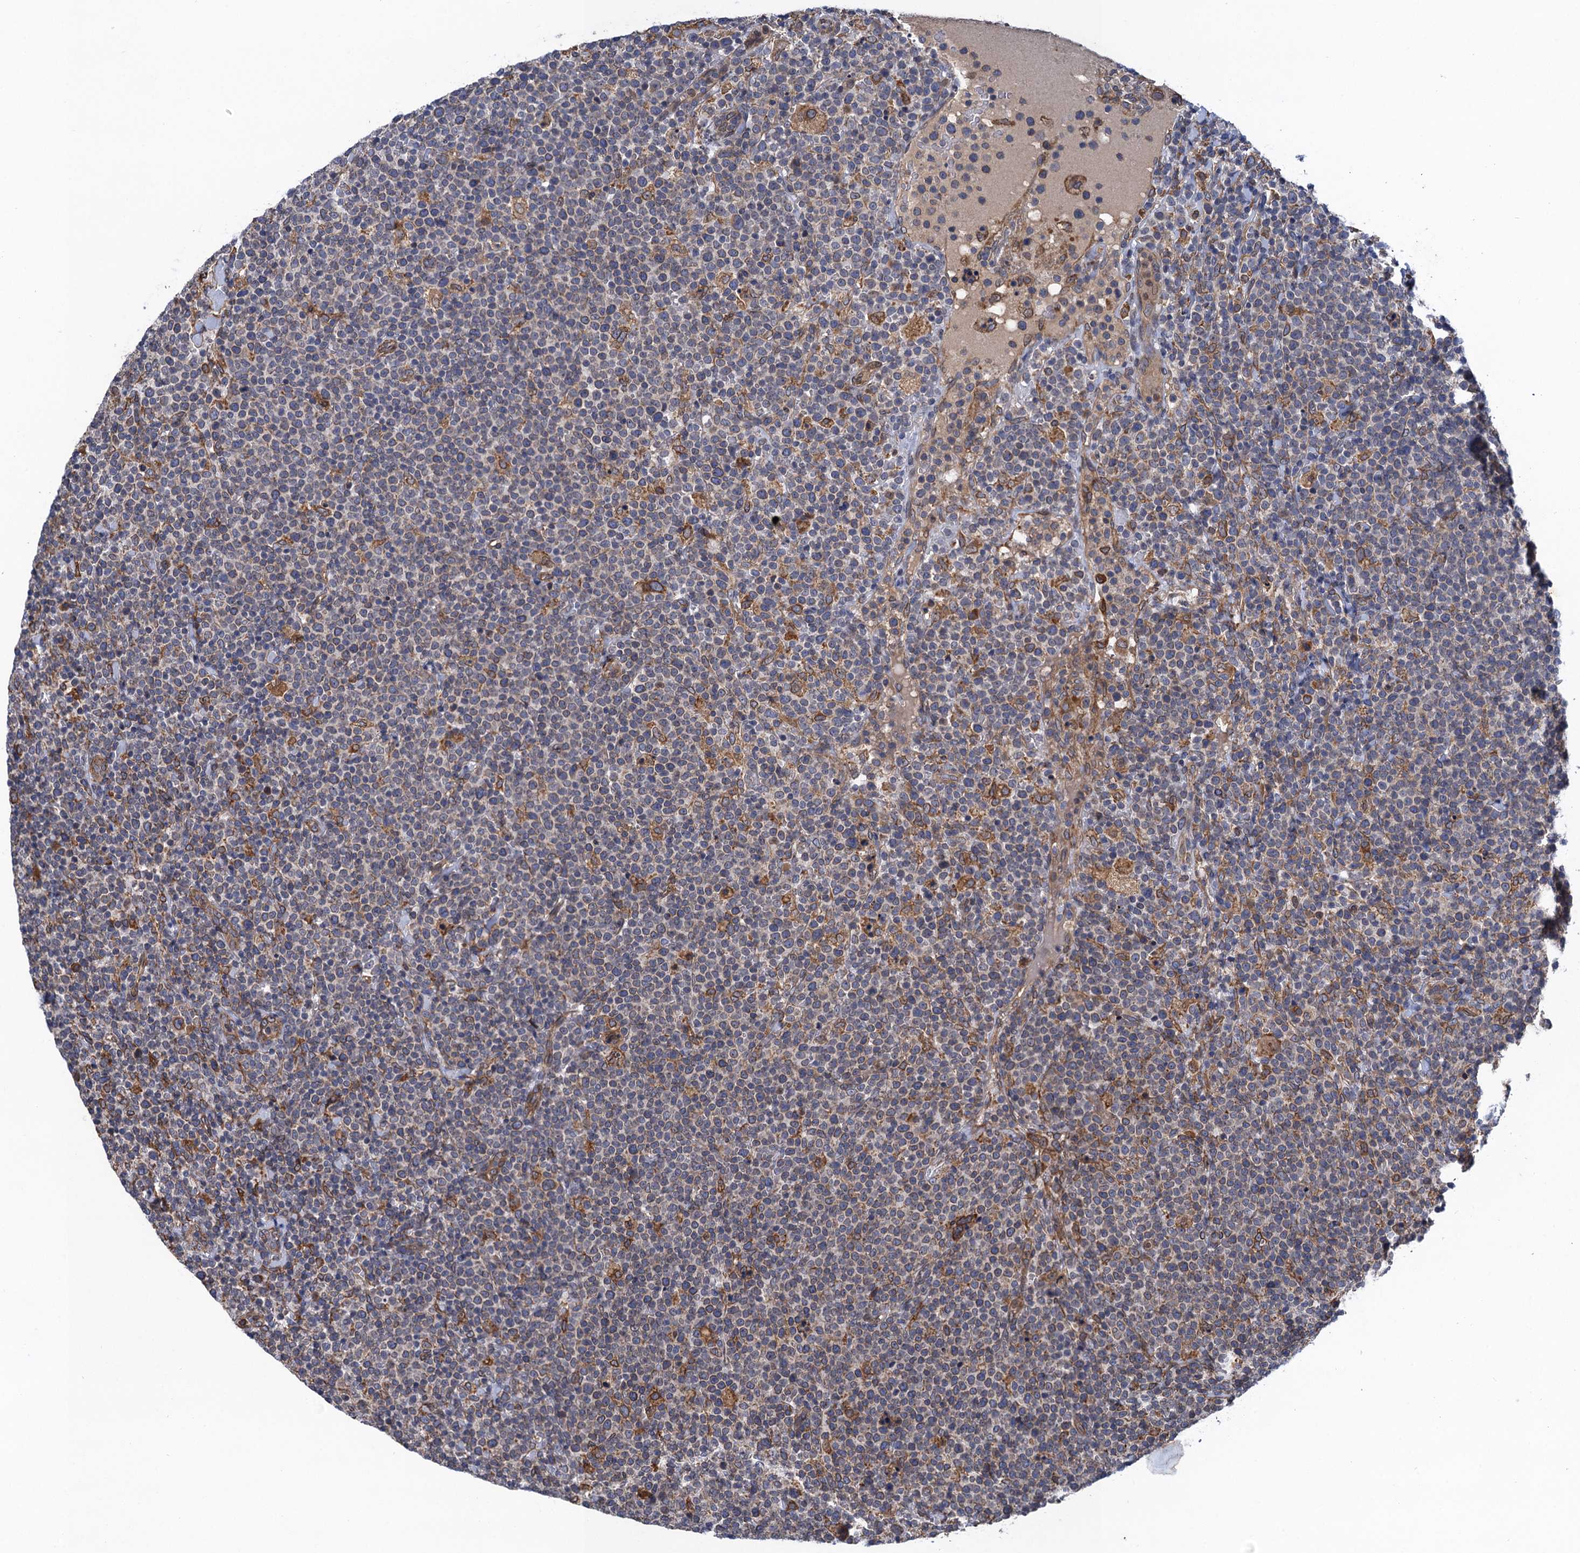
{"staining": {"intensity": "weak", "quantity": "<25%", "location": "cytoplasmic/membranous"}, "tissue": "lymphoma", "cell_type": "Tumor cells", "image_type": "cancer", "snomed": [{"axis": "morphology", "description": "Malignant lymphoma, non-Hodgkin's type, High grade"}, {"axis": "topography", "description": "Lymph node"}], "caption": "Protein analysis of lymphoma displays no significant expression in tumor cells.", "gene": "ARMC5", "patient": {"sex": "male", "age": 61}}